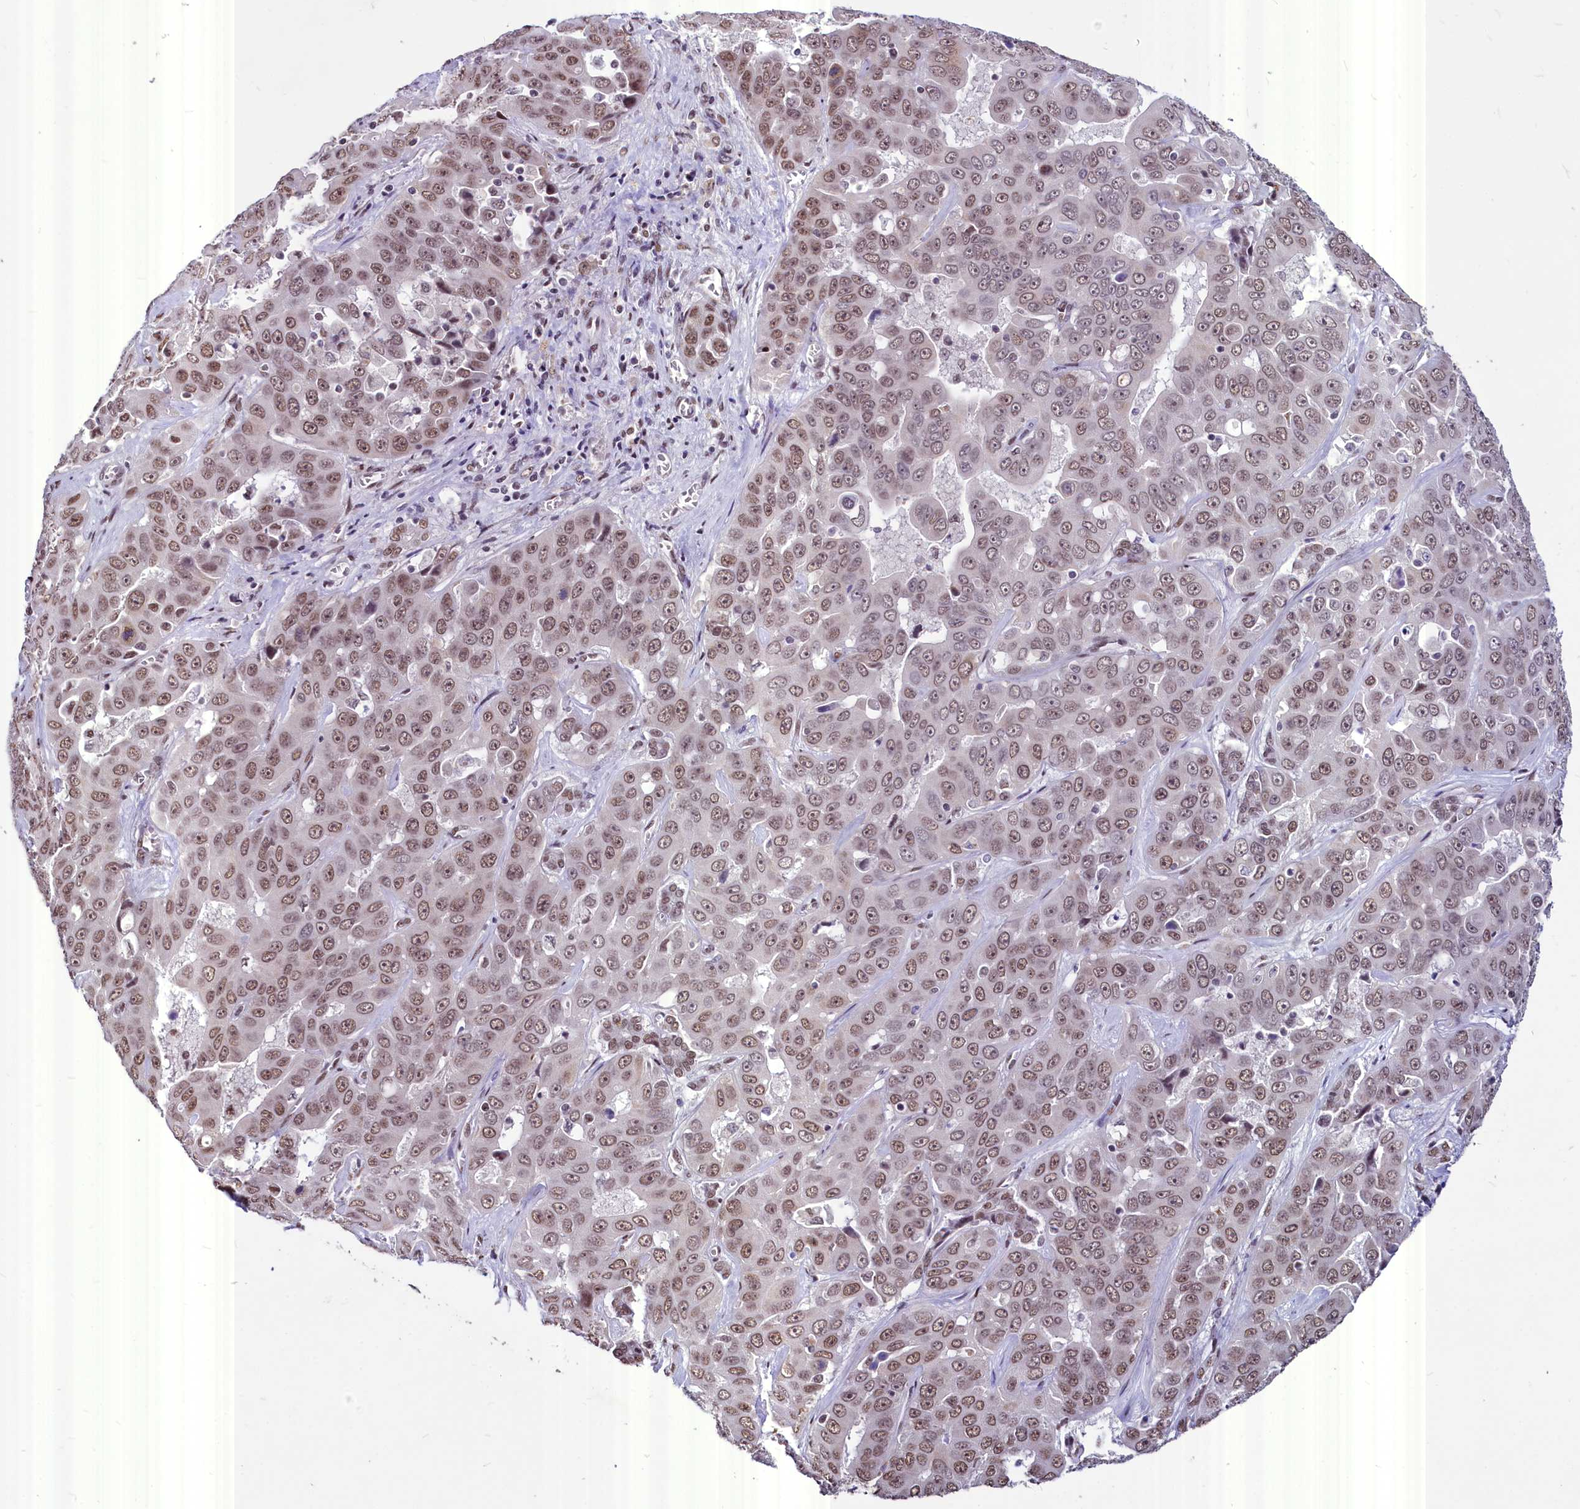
{"staining": {"intensity": "moderate", "quantity": ">75%", "location": "nuclear"}, "tissue": "liver cancer", "cell_type": "Tumor cells", "image_type": "cancer", "snomed": [{"axis": "morphology", "description": "Cholangiocarcinoma"}, {"axis": "topography", "description": "Liver"}], "caption": "Moderate nuclear protein expression is seen in approximately >75% of tumor cells in liver cholangiocarcinoma. (DAB = brown stain, brightfield microscopy at high magnification).", "gene": "PARPBP", "patient": {"sex": "female", "age": 52}}